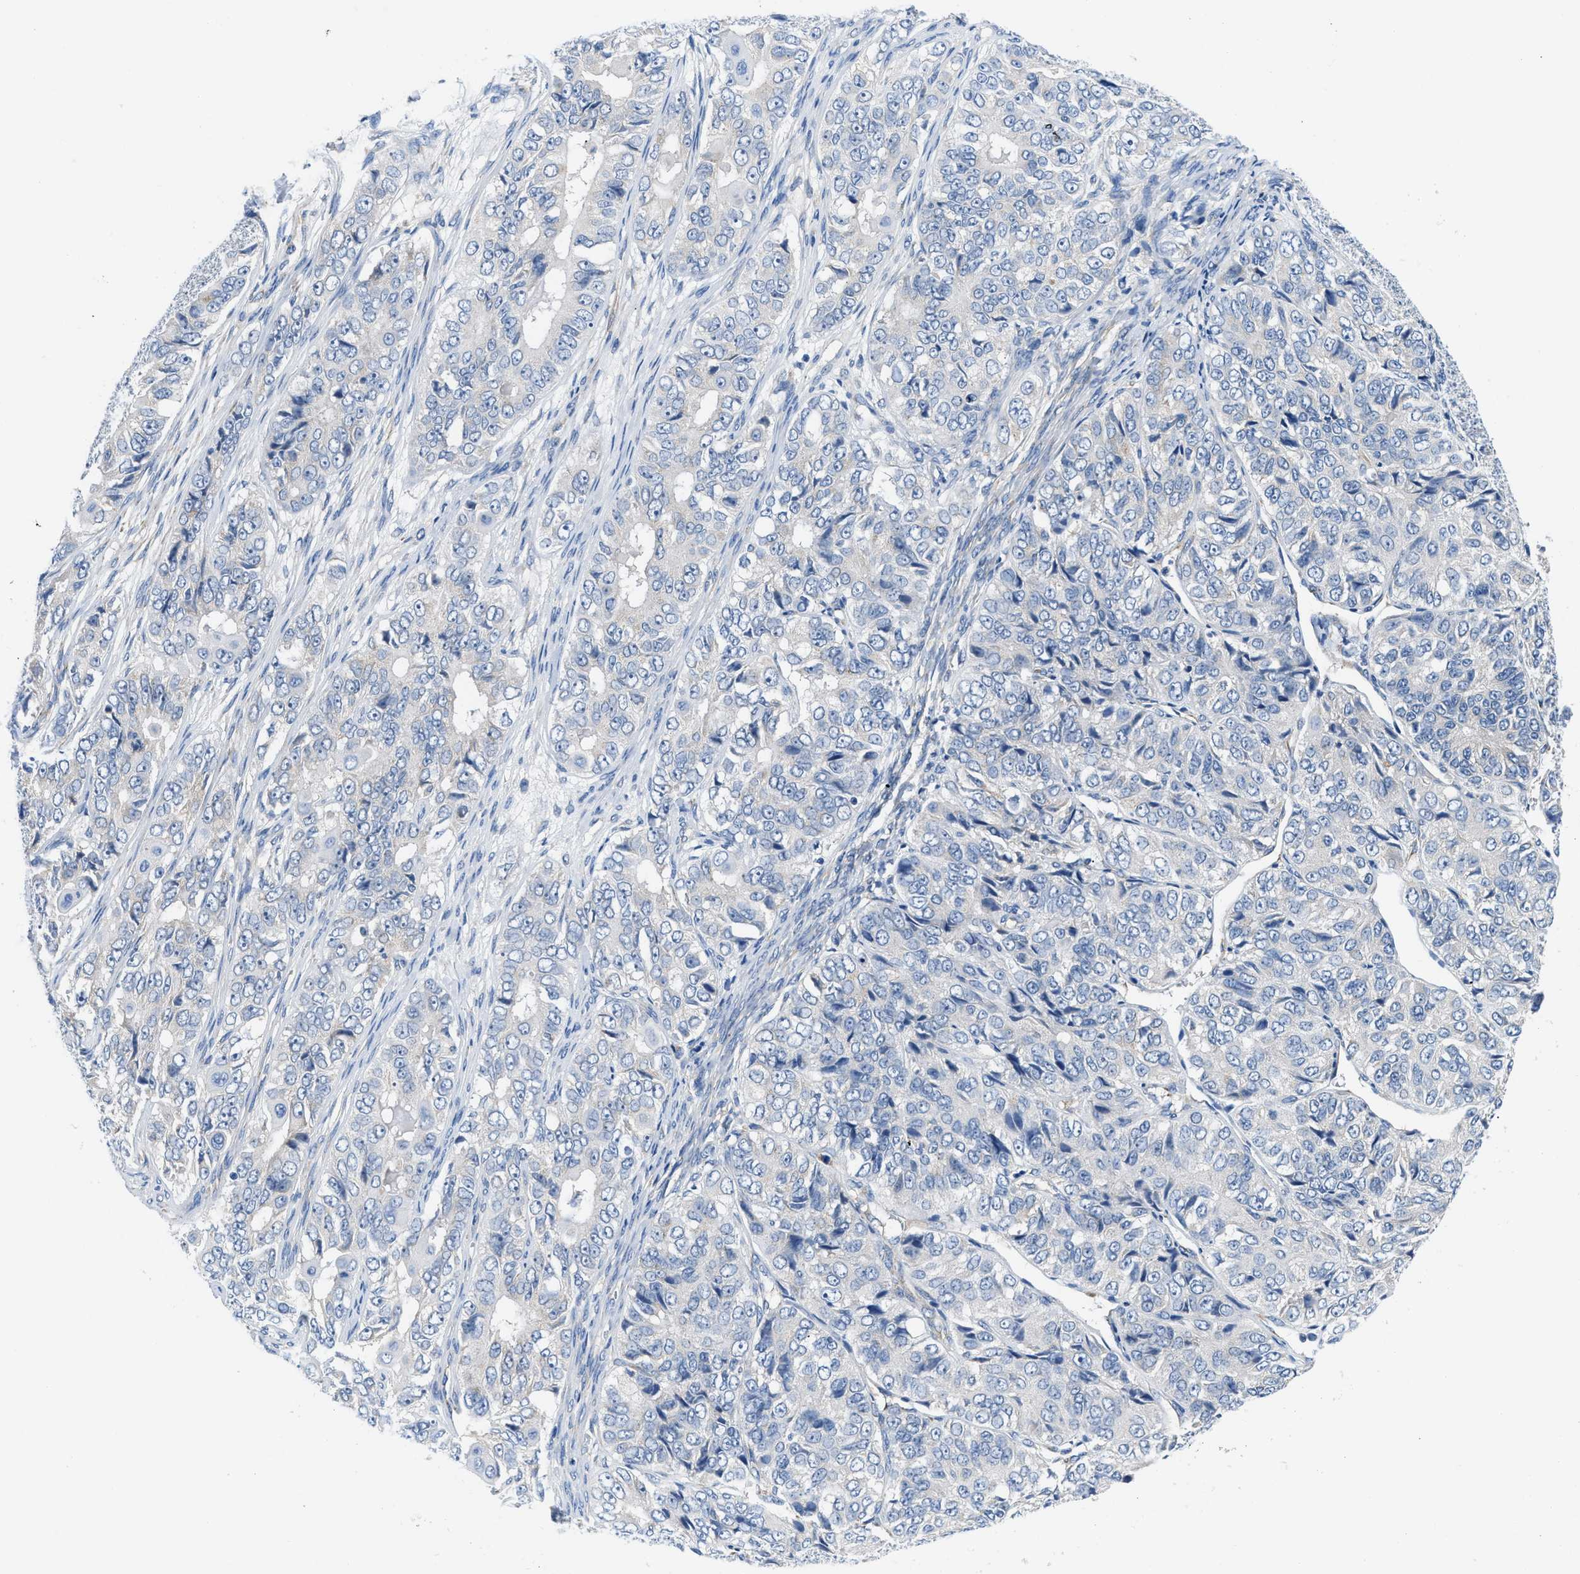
{"staining": {"intensity": "negative", "quantity": "none", "location": "none"}, "tissue": "ovarian cancer", "cell_type": "Tumor cells", "image_type": "cancer", "snomed": [{"axis": "morphology", "description": "Carcinoma, endometroid"}, {"axis": "topography", "description": "Ovary"}], "caption": "Immunohistochemistry (IHC) of endometroid carcinoma (ovarian) exhibits no expression in tumor cells.", "gene": "BNC2", "patient": {"sex": "female", "age": 51}}